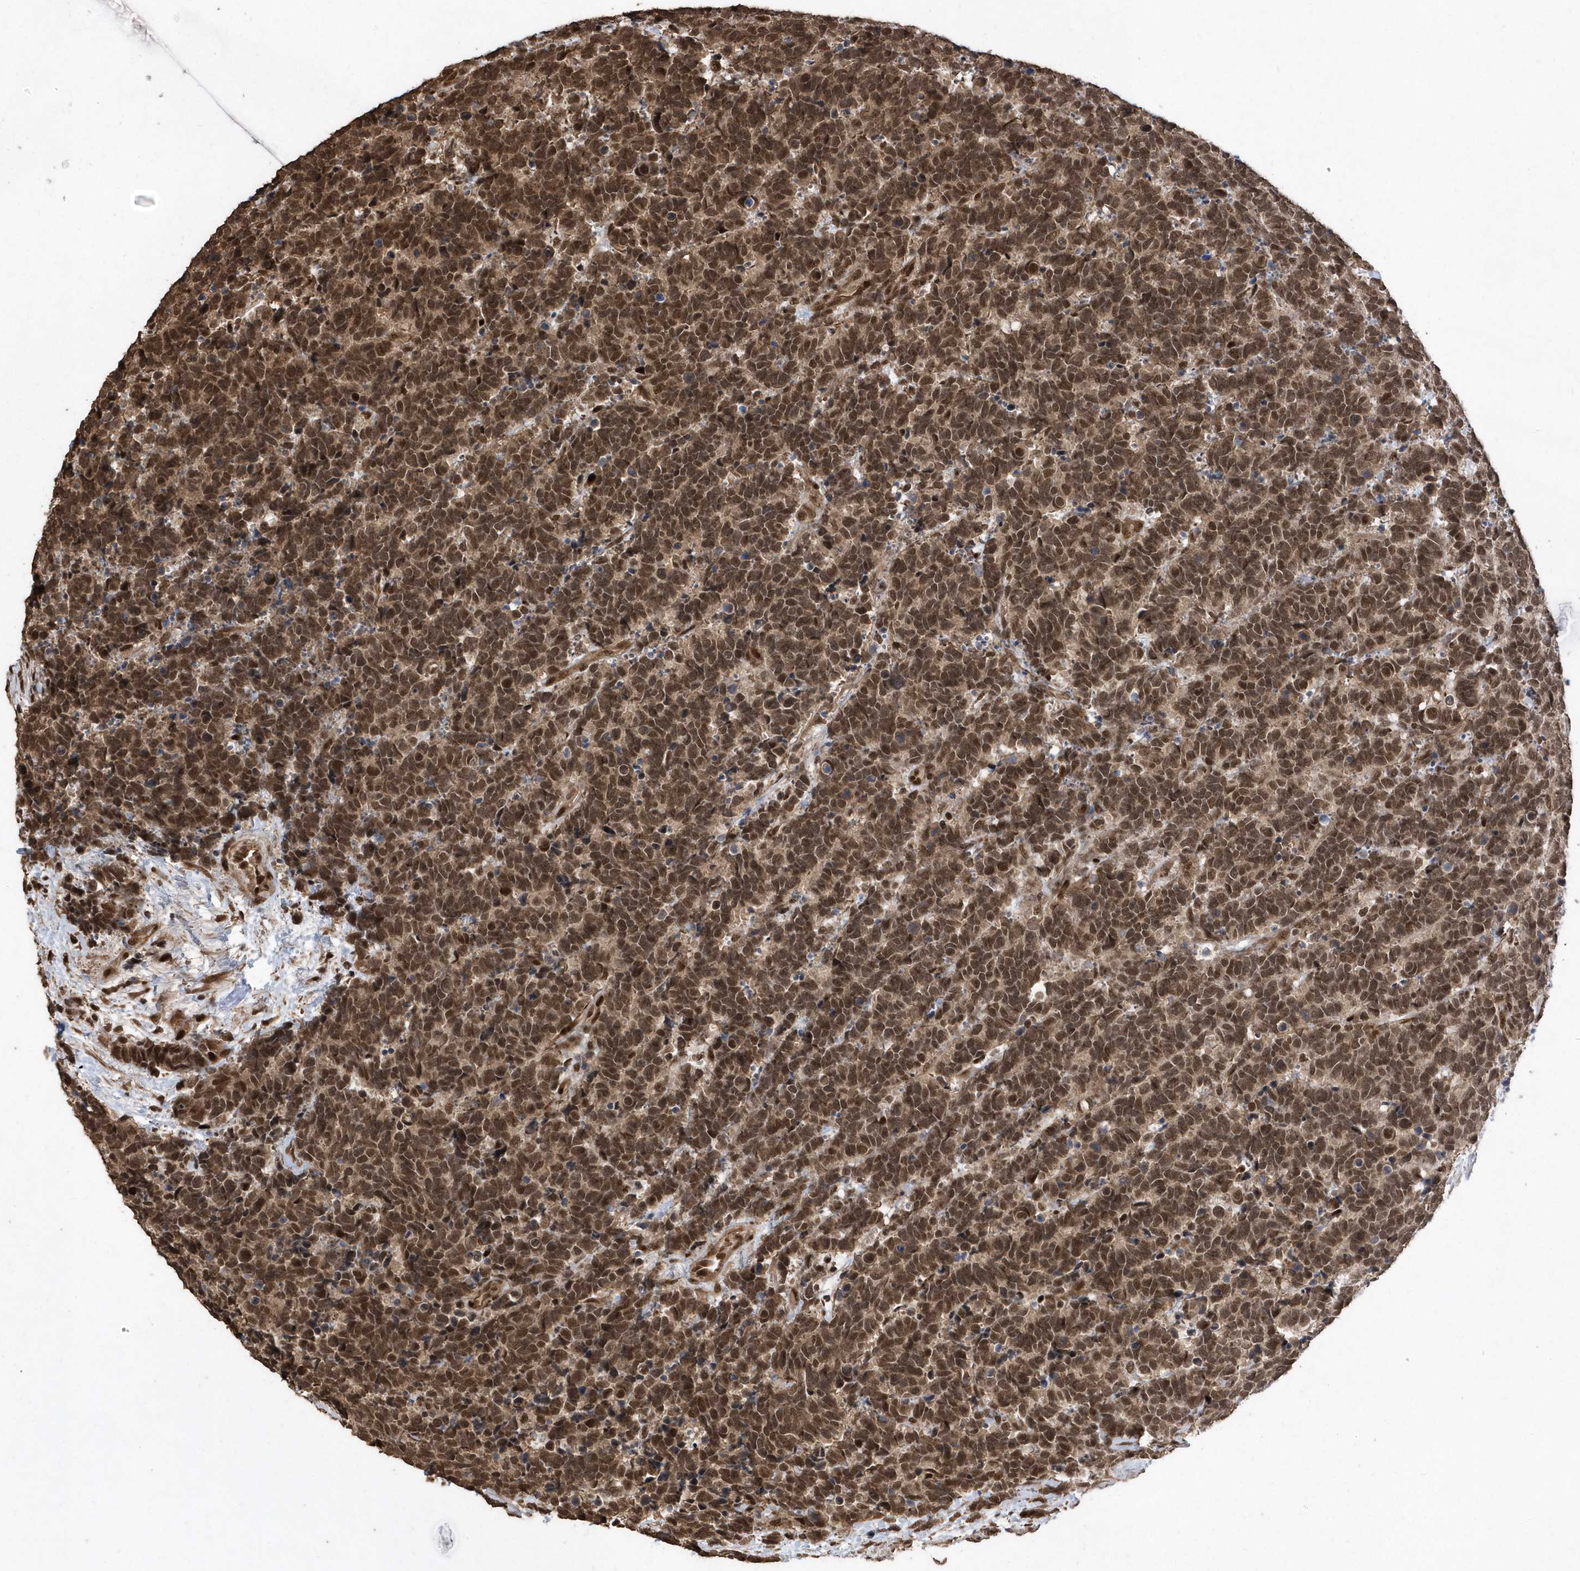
{"staining": {"intensity": "moderate", "quantity": ">75%", "location": "cytoplasmic/membranous,nuclear"}, "tissue": "carcinoid", "cell_type": "Tumor cells", "image_type": "cancer", "snomed": [{"axis": "morphology", "description": "Carcinoma, NOS"}, {"axis": "morphology", "description": "Carcinoid, malignant, NOS"}, {"axis": "topography", "description": "Urinary bladder"}], "caption": "Immunohistochemistry image of carcinoid (malignant) stained for a protein (brown), which displays medium levels of moderate cytoplasmic/membranous and nuclear staining in approximately >75% of tumor cells.", "gene": "INTS12", "patient": {"sex": "male", "age": 57}}